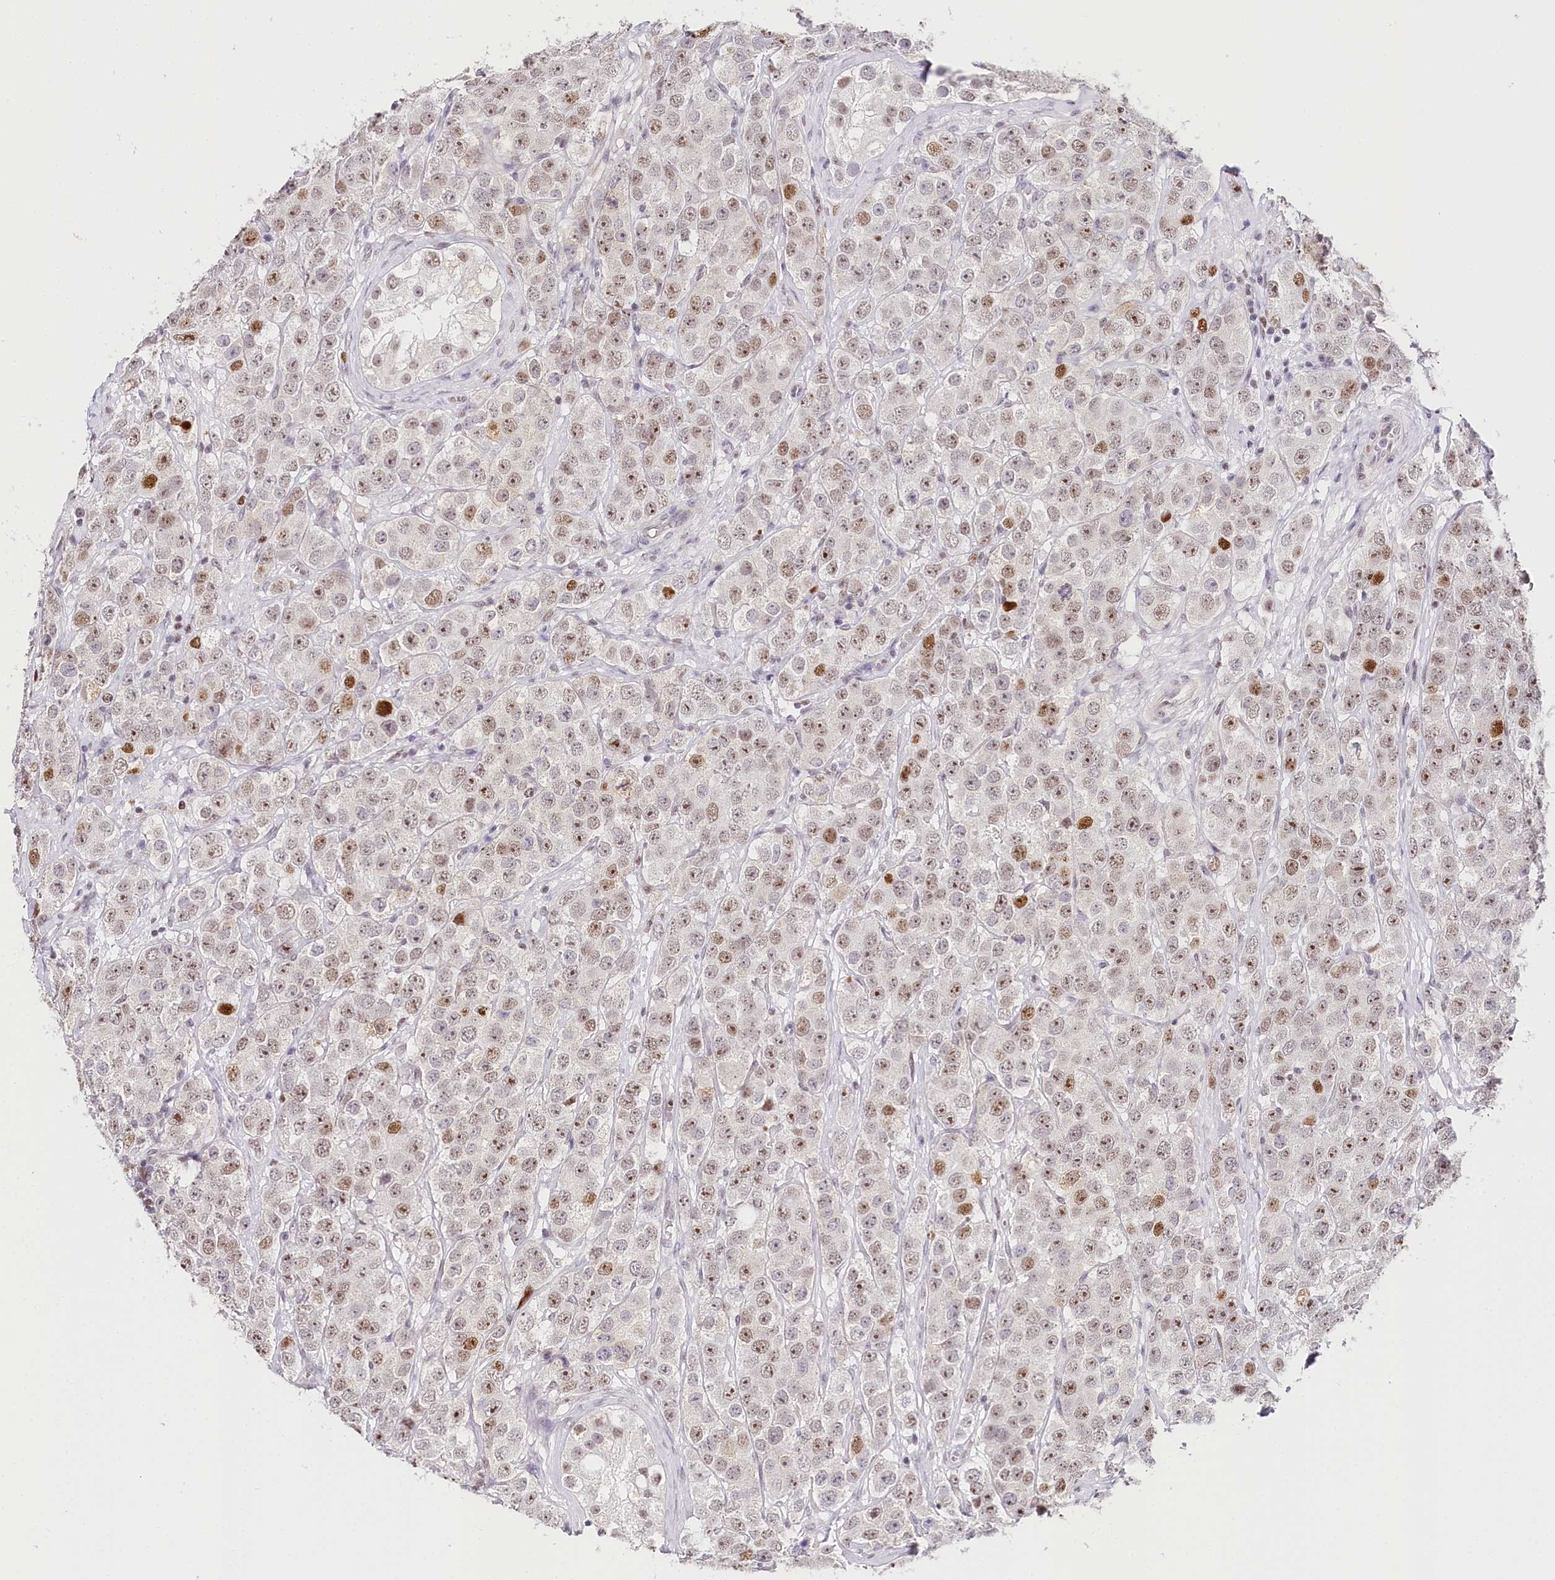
{"staining": {"intensity": "moderate", "quantity": "25%-75%", "location": "nuclear"}, "tissue": "testis cancer", "cell_type": "Tumor cells", "image_type": "cancer", "snomed": [{"axis": "morphology", "description": "Seminoma, NOS"}, {"axis": "topography", "description": "Testis"}], "caption": "Immunohistochemistry (IHC) (DAB (3,3'-diaminobenzidine)) staining of testis cancer shows moderate nuclear protein expression in approximately 25%-75% of tumor cells. (DAB IHC, brown staining for protein, blue staining for nuclei).", "gene": "TP53", "patient": {"sex": "male", "age": 28}}